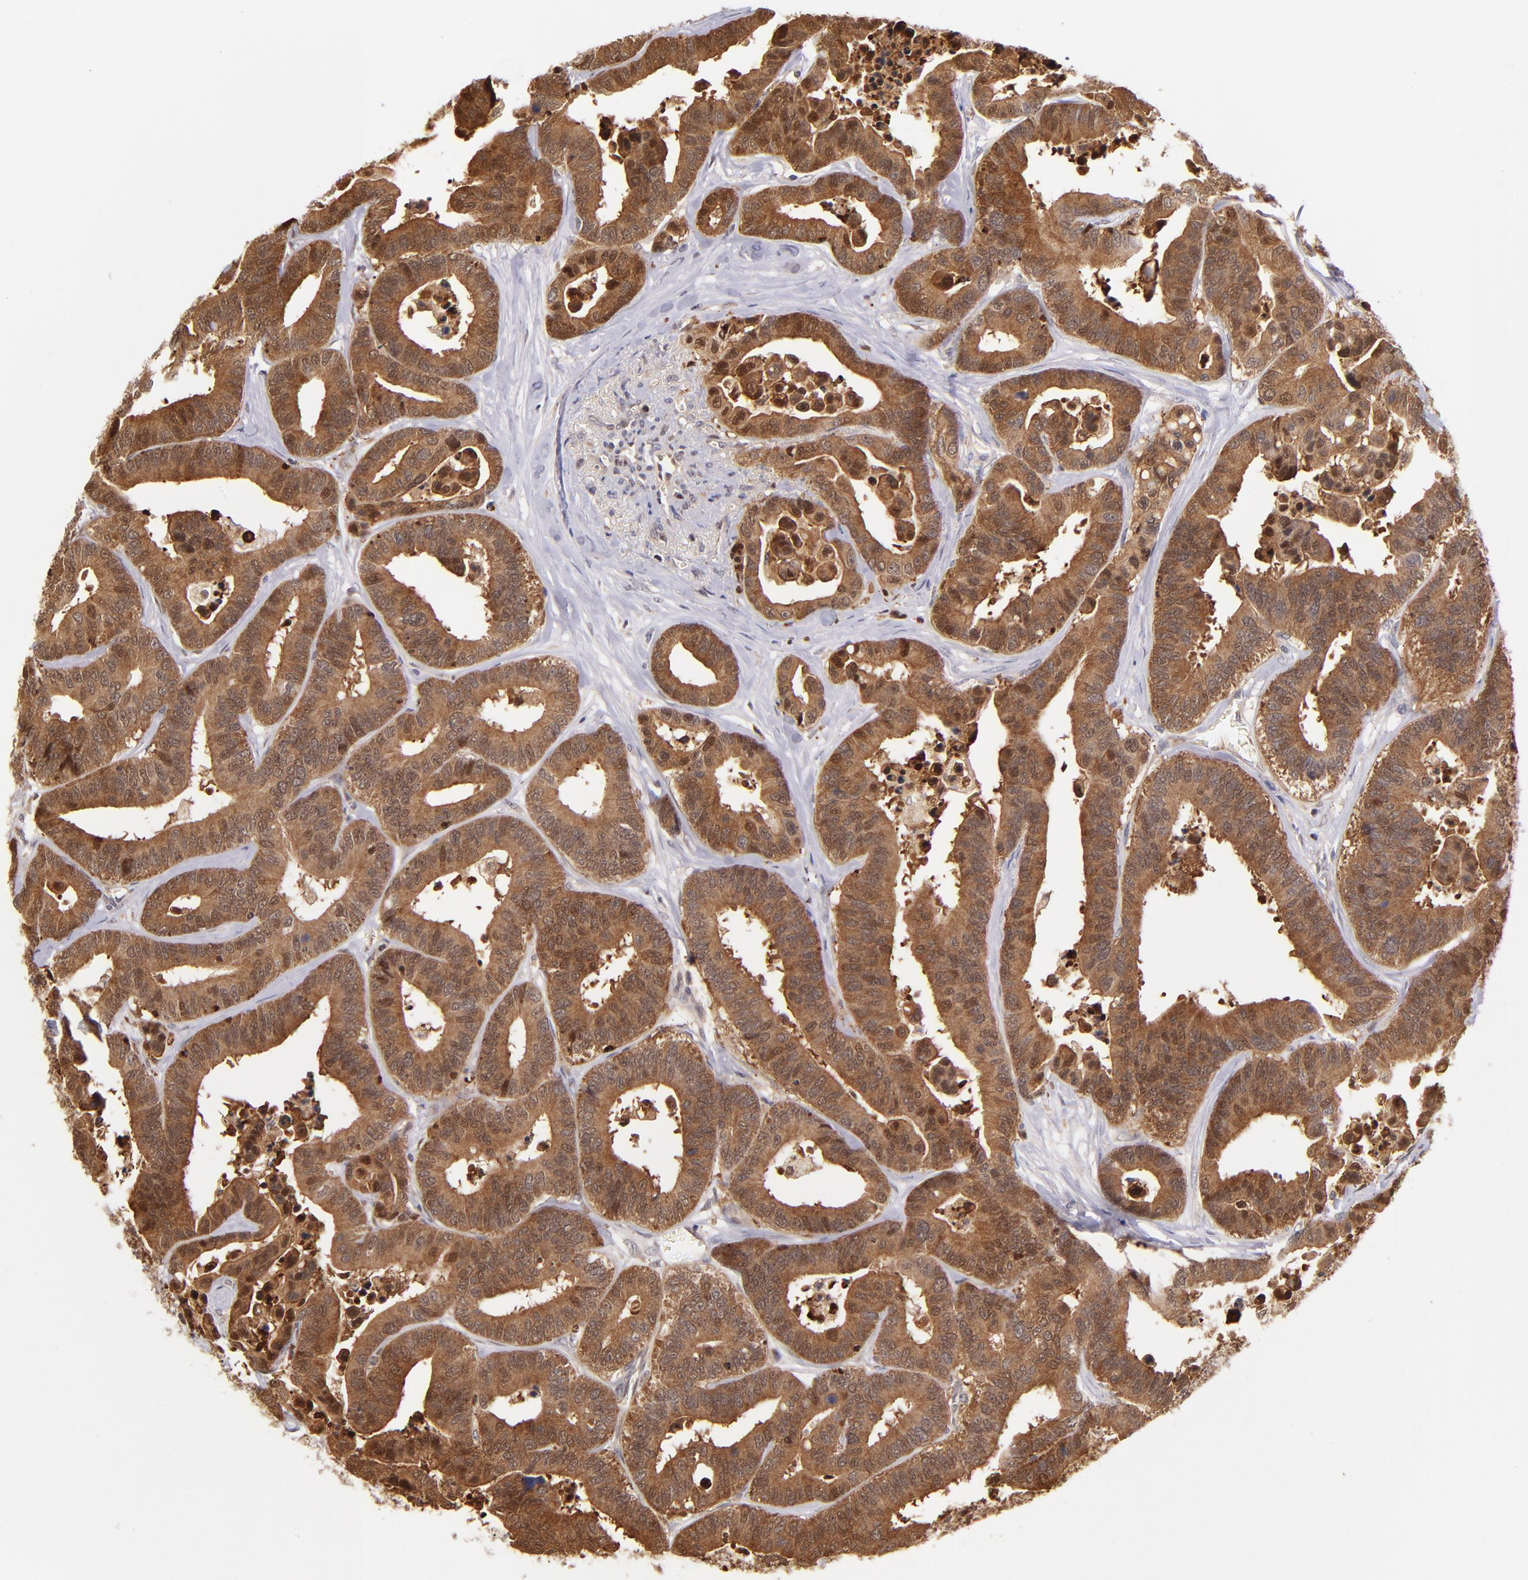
{"staining": {"intensity": "strong", "quantity": ">75%", "location": "cytoplasmic/membranous,nuclear"}, "tissue": "colorectal cancer", "cell_type": "Tumor cells", "image_type": "cancer", "snomed": [{"axis": "morphology", "description": "Adenocarcinoma, NOS"}, {"axis": "topography", "description": "Colon"}], "caption": "This micrograph demonstrates IHC staining of human colorectal cancer (adenocarcinoma), with high strong cytoplasmic/membranous and nuclear staining in approximately >75% of tumor cells.", "gene": "YWHAB", "patient": {"sex": "male", "age": 82}}